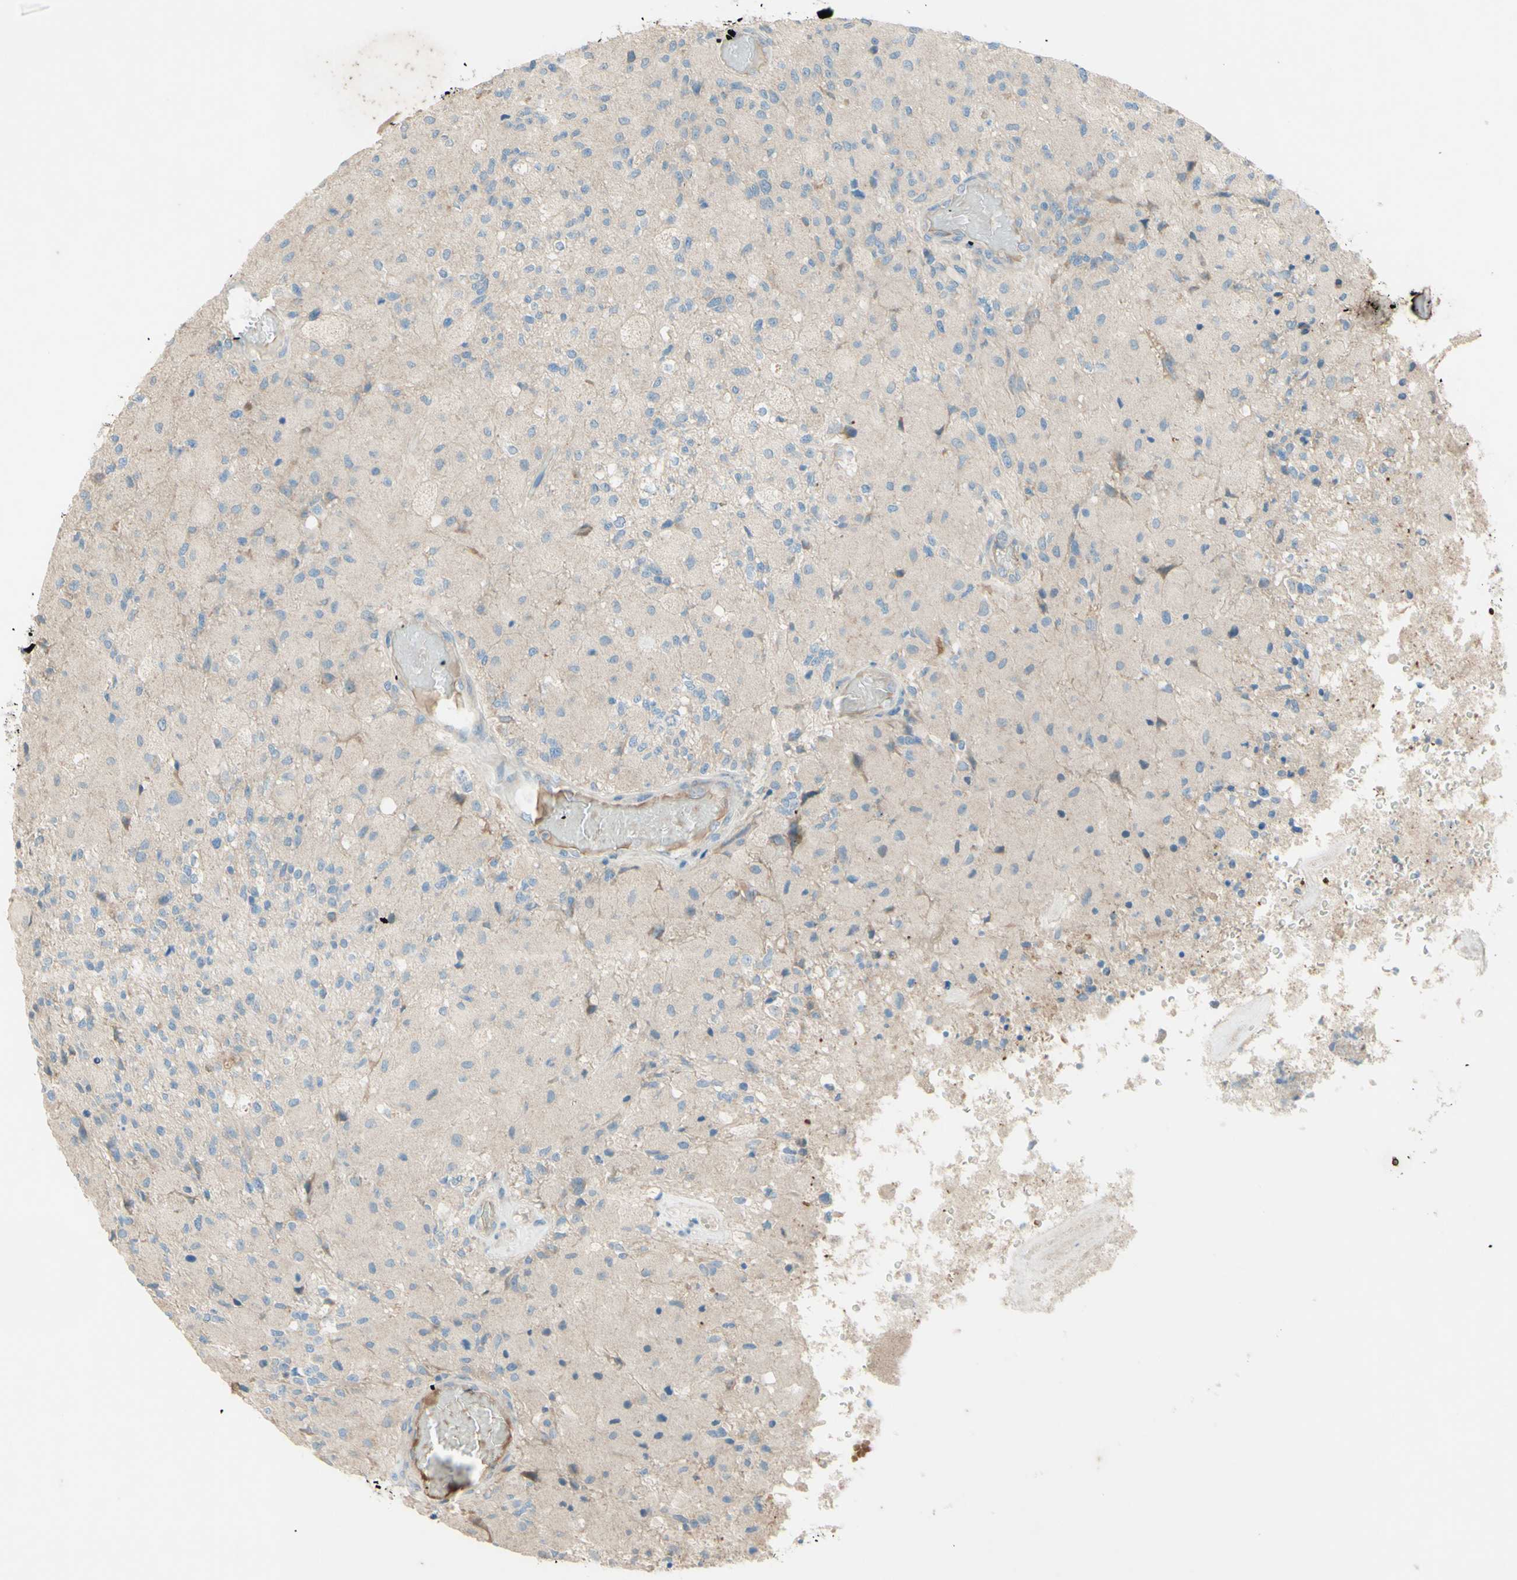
{"staining": {"intensity": "negative", "quantity": "none", "location": "none"}, "tissue": "glioma", "cell_type": "Tumor cells", "image_type": "cancer", "snomed": [{"axis": "morphology", "description": "Normal tissue, NOS"}, {"axis": "morphology", "description": "Glioma, malignant, High grade"}, {"axis": "topography", "description": "Cerebral cortex"}], "caption": "An IHC micrograph of glioma is shown. There is no staining in tumor cells of glioma.", "gene": "IL2", "patient": {"sex": "male", "age": 77}}